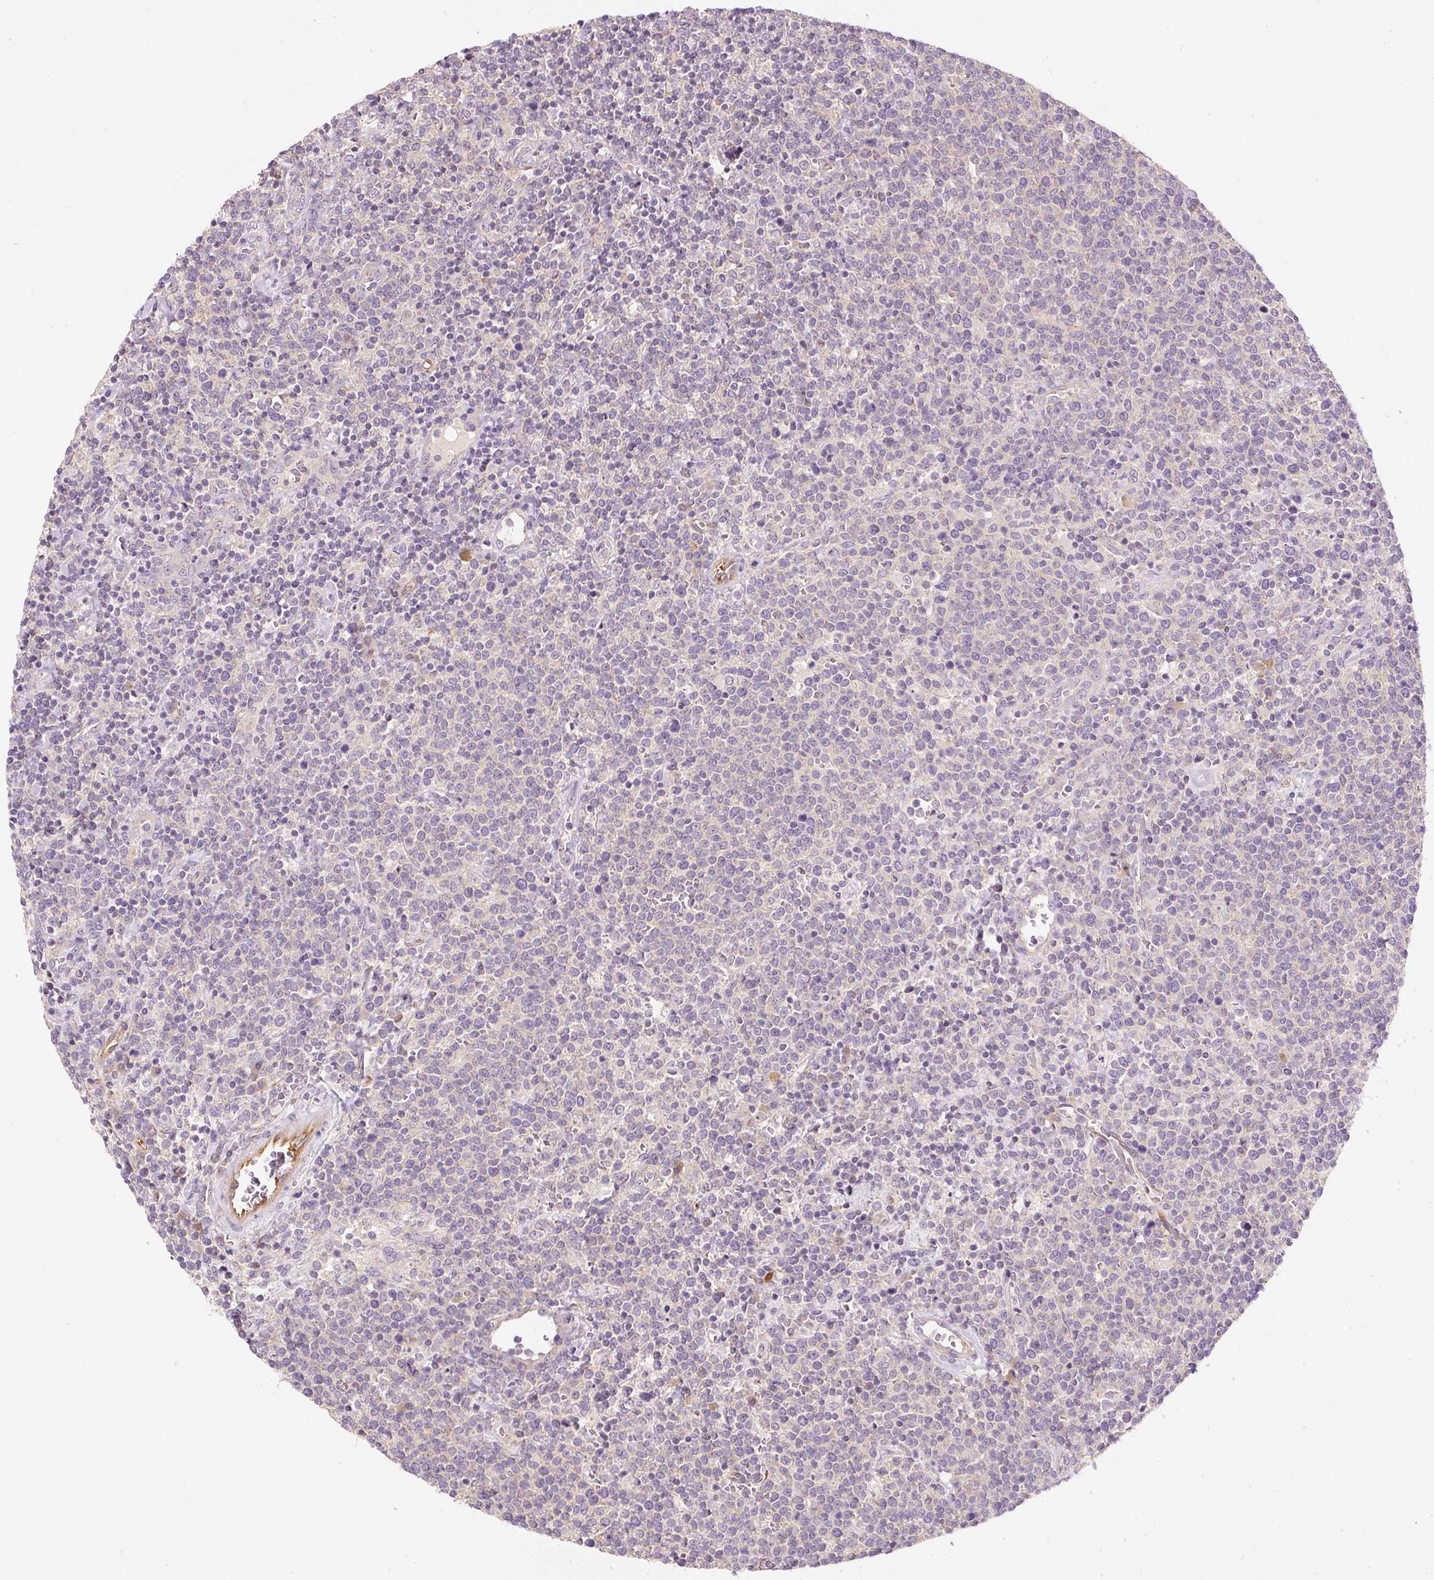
{"staining": {"intensity": "negative", "quantity": "none", "location": "none"}, "tissue": "lymphoma", "cell_type": "Tumor cells", "image_type": "cancer", "snomed": [{"axis": "morphology", "description": "Malignant lymphoma, non-Hodgkin's type, High grade"}, {"axis": "topography", "description": "Lymph node"}], "caption": "Malignant lymphoma, non-Hodgkin's type (high-grade) was stained to show a protein in brown. There is no significant positivity in tumor cells. Brightfield microscopy of immunohistochemistry stained with DAB (3,3'-diaminobenzidine) (brown) and hematoxylin (blue), captured at high magnification.", "gene": "RNF167", "patient": {"sex": "male", "age": 61}}